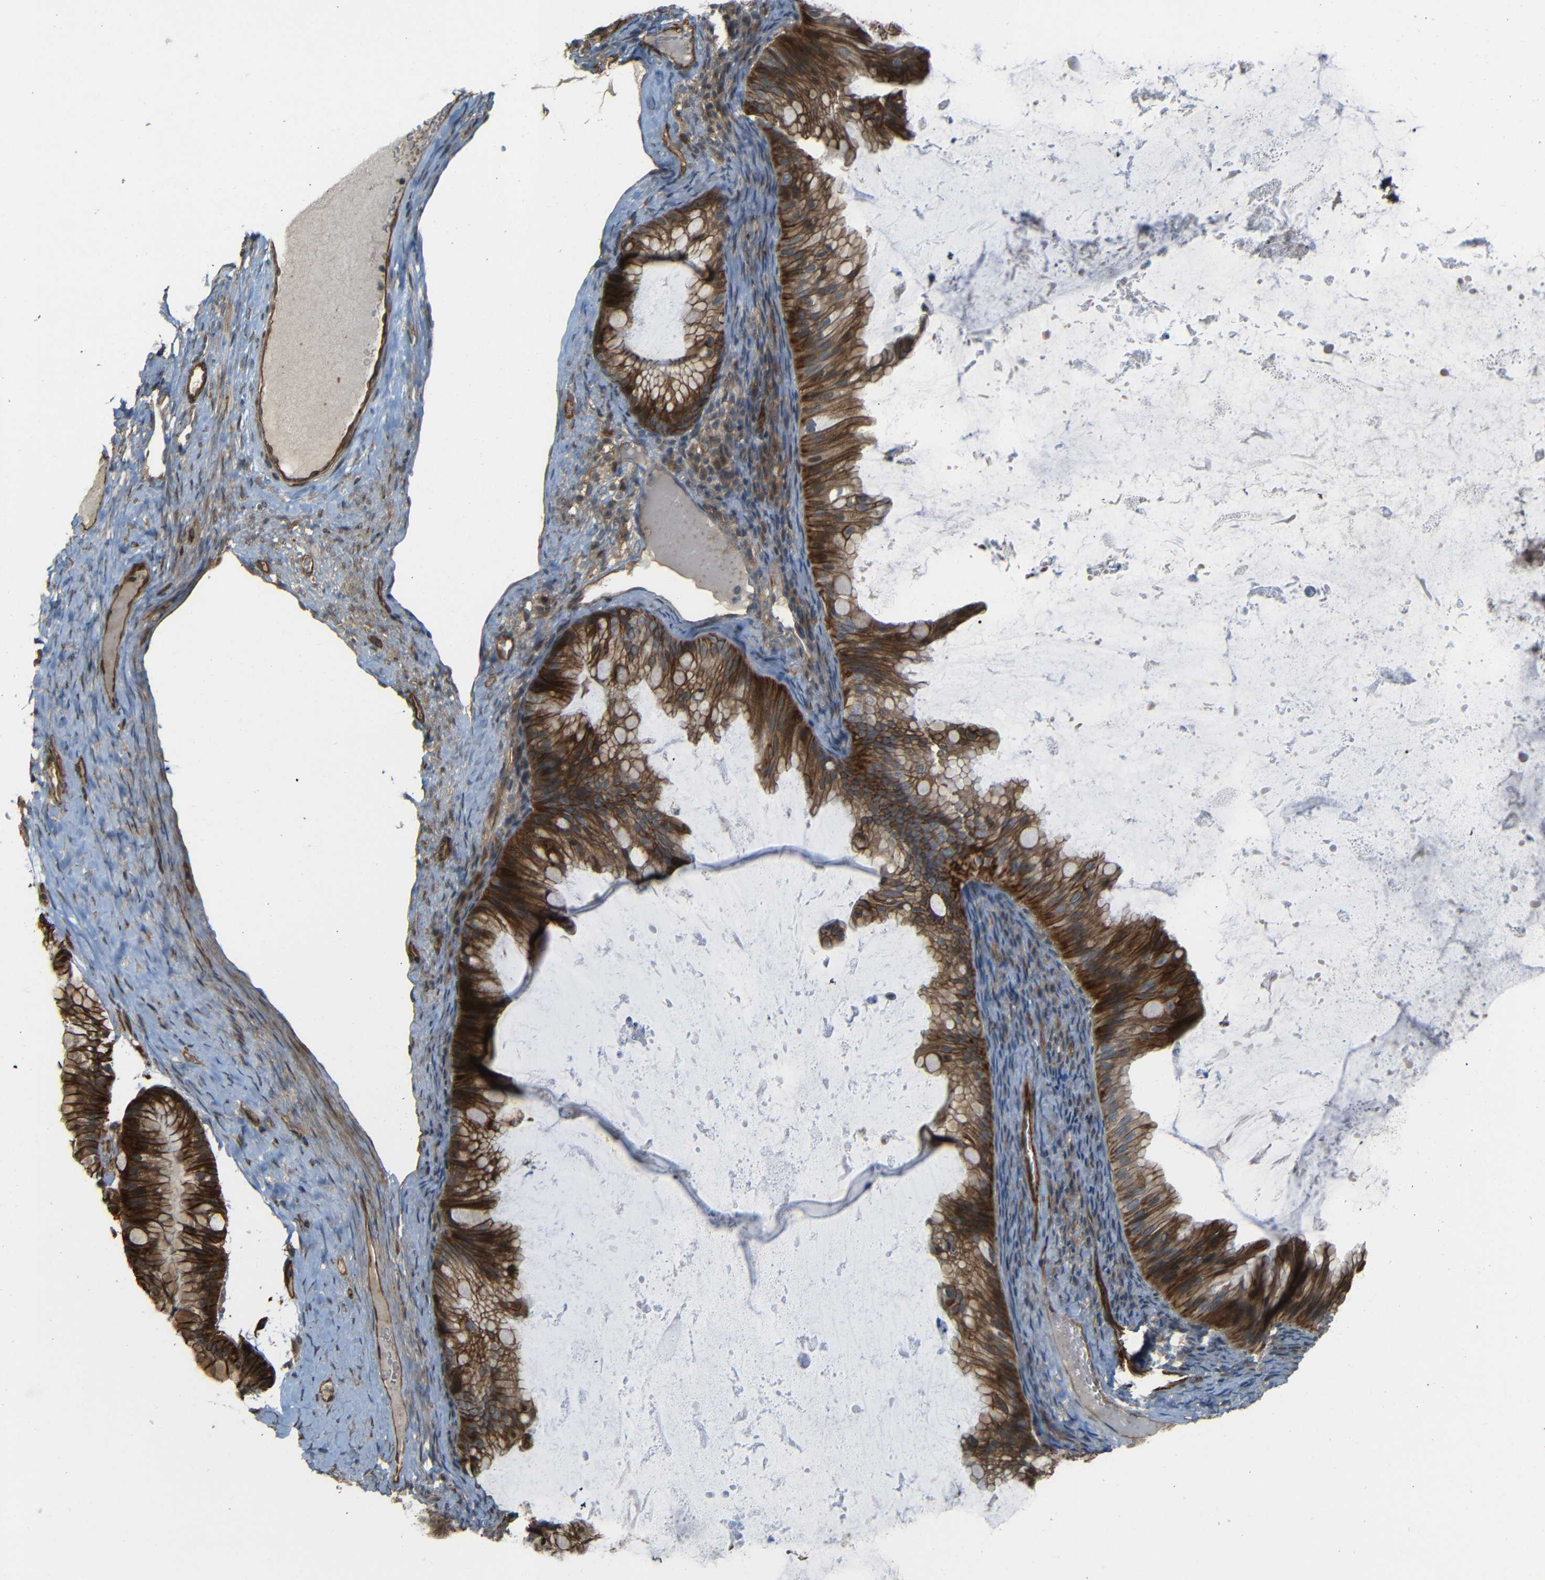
{"staining": {"intensity": "strong", "quantity": ">75%", "location": "cytoplasmic/membranous"}, "tissue": "ovarian cancer", "cell_type": "Tumor cells", "image_type": "cancer", "snomed": [{"axis": "morphology", "description": "Cystadenocarcinoma, mucinous, NOS"}, {"axis": "topography", "description": "Ovary"}], "caption": "The immunohistochemical stain shows strong cytoplasmic/membranous positivity in tumor cells of ovarian cancer (mucinous cystadenocarcinoma) tissue.", "gene": "RELL1", "patient": {"sex": "female", "age": 61}}